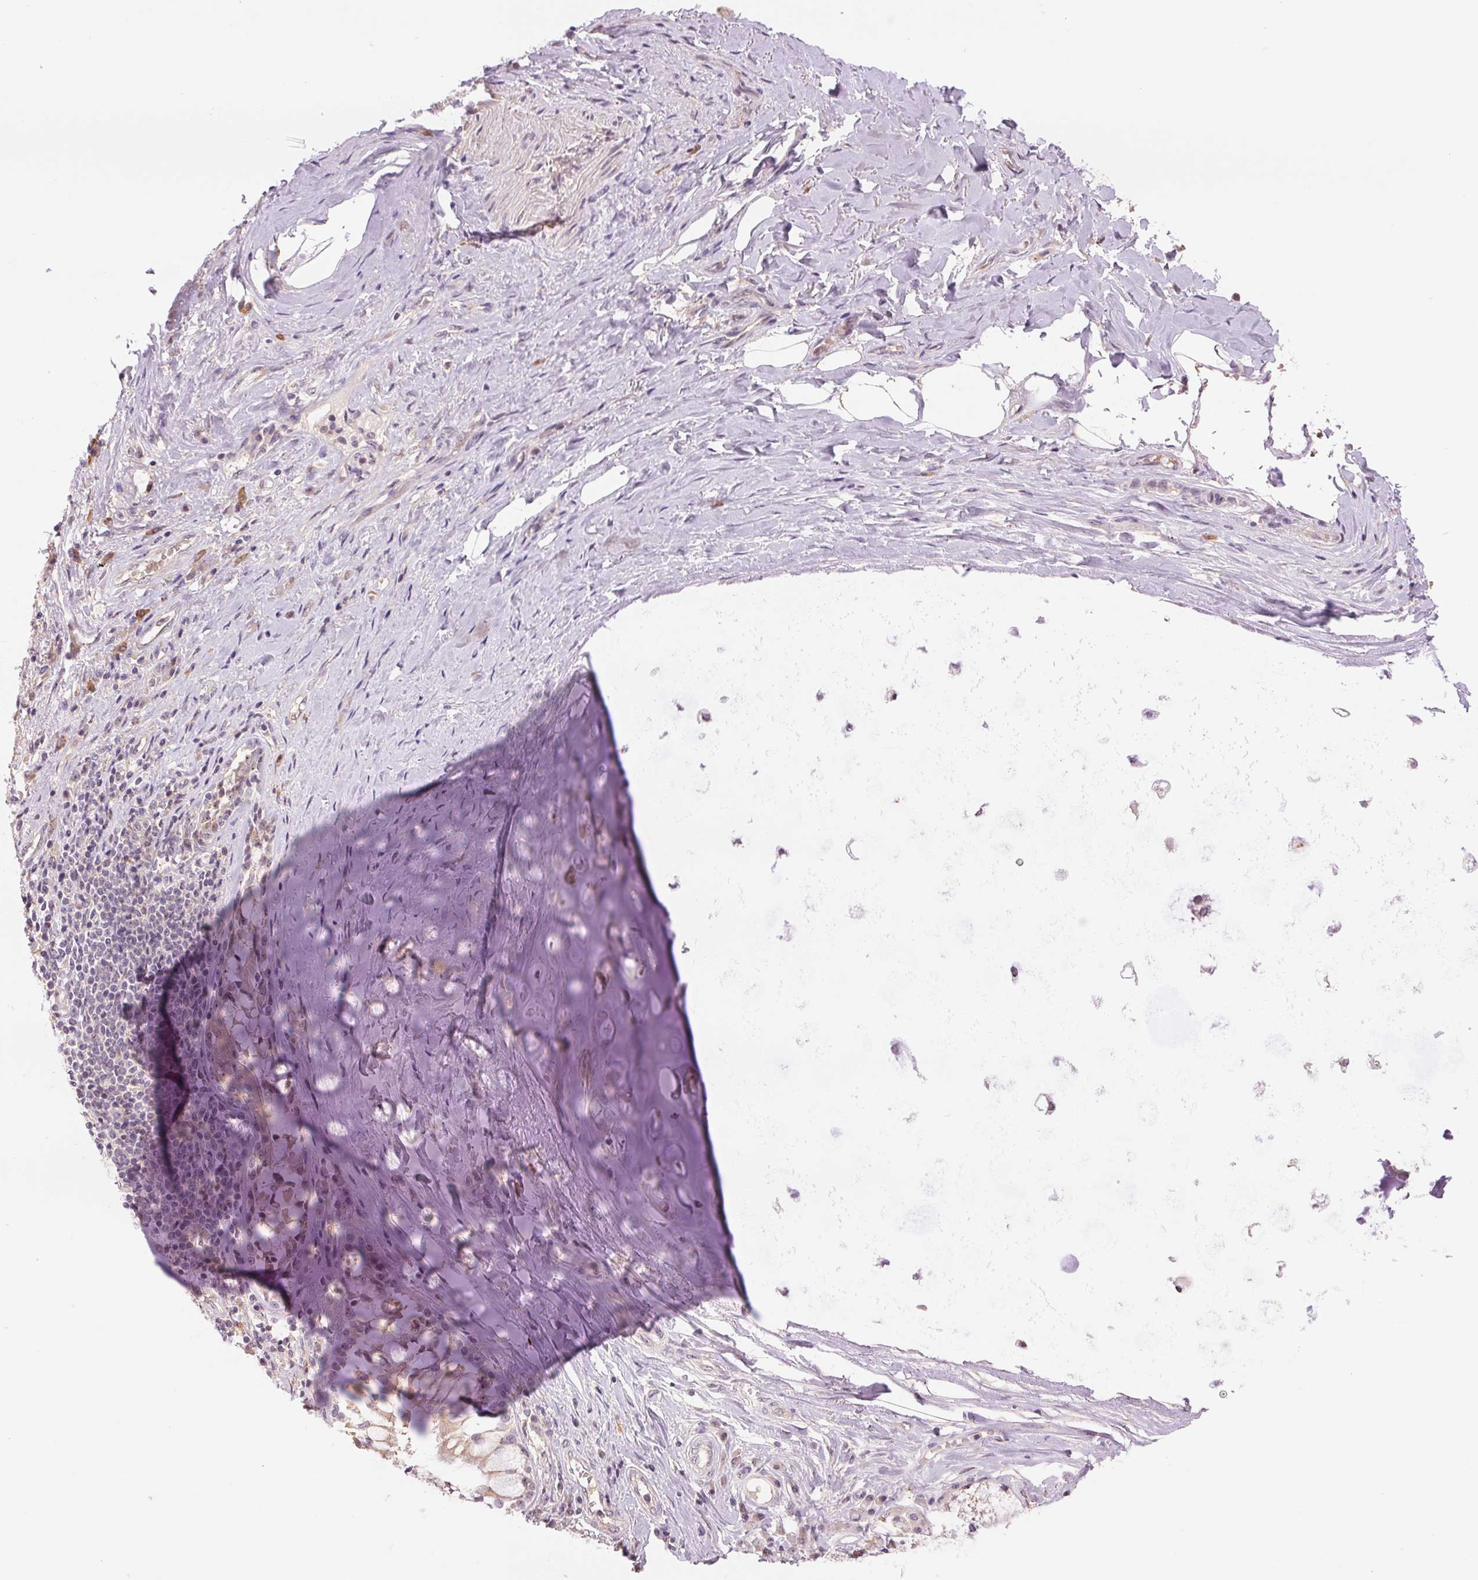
{"staining": {"intensity": "moderate", "quantity": "<25%", "location": "cytoplasmic/membranous"}, "tissue": "adipose tissue", "cell_type": "Adipocytes", "image_type": "normal", "snomed": [{"axis": "morphology", "description": "Normal tissue, NOS"}, {"axis": "topography", "description": "Cartilage tissue"}, {"axis": "topography", "description": "Bronchus"}], "caption": "IHC staining of normal adipose tissue, which exhibits low levels of moderate cytoplasmic/membranous expression in about <25% of adipocytes indicating moderate cytoplasmic/membranous protein staining. The staining was performed using DAB (brown) for protein detection and nuclei were counterstained in hematoxylin (blue).", "gene": "RANBP3L", "patient": {"sex": "male", "age": 64}}